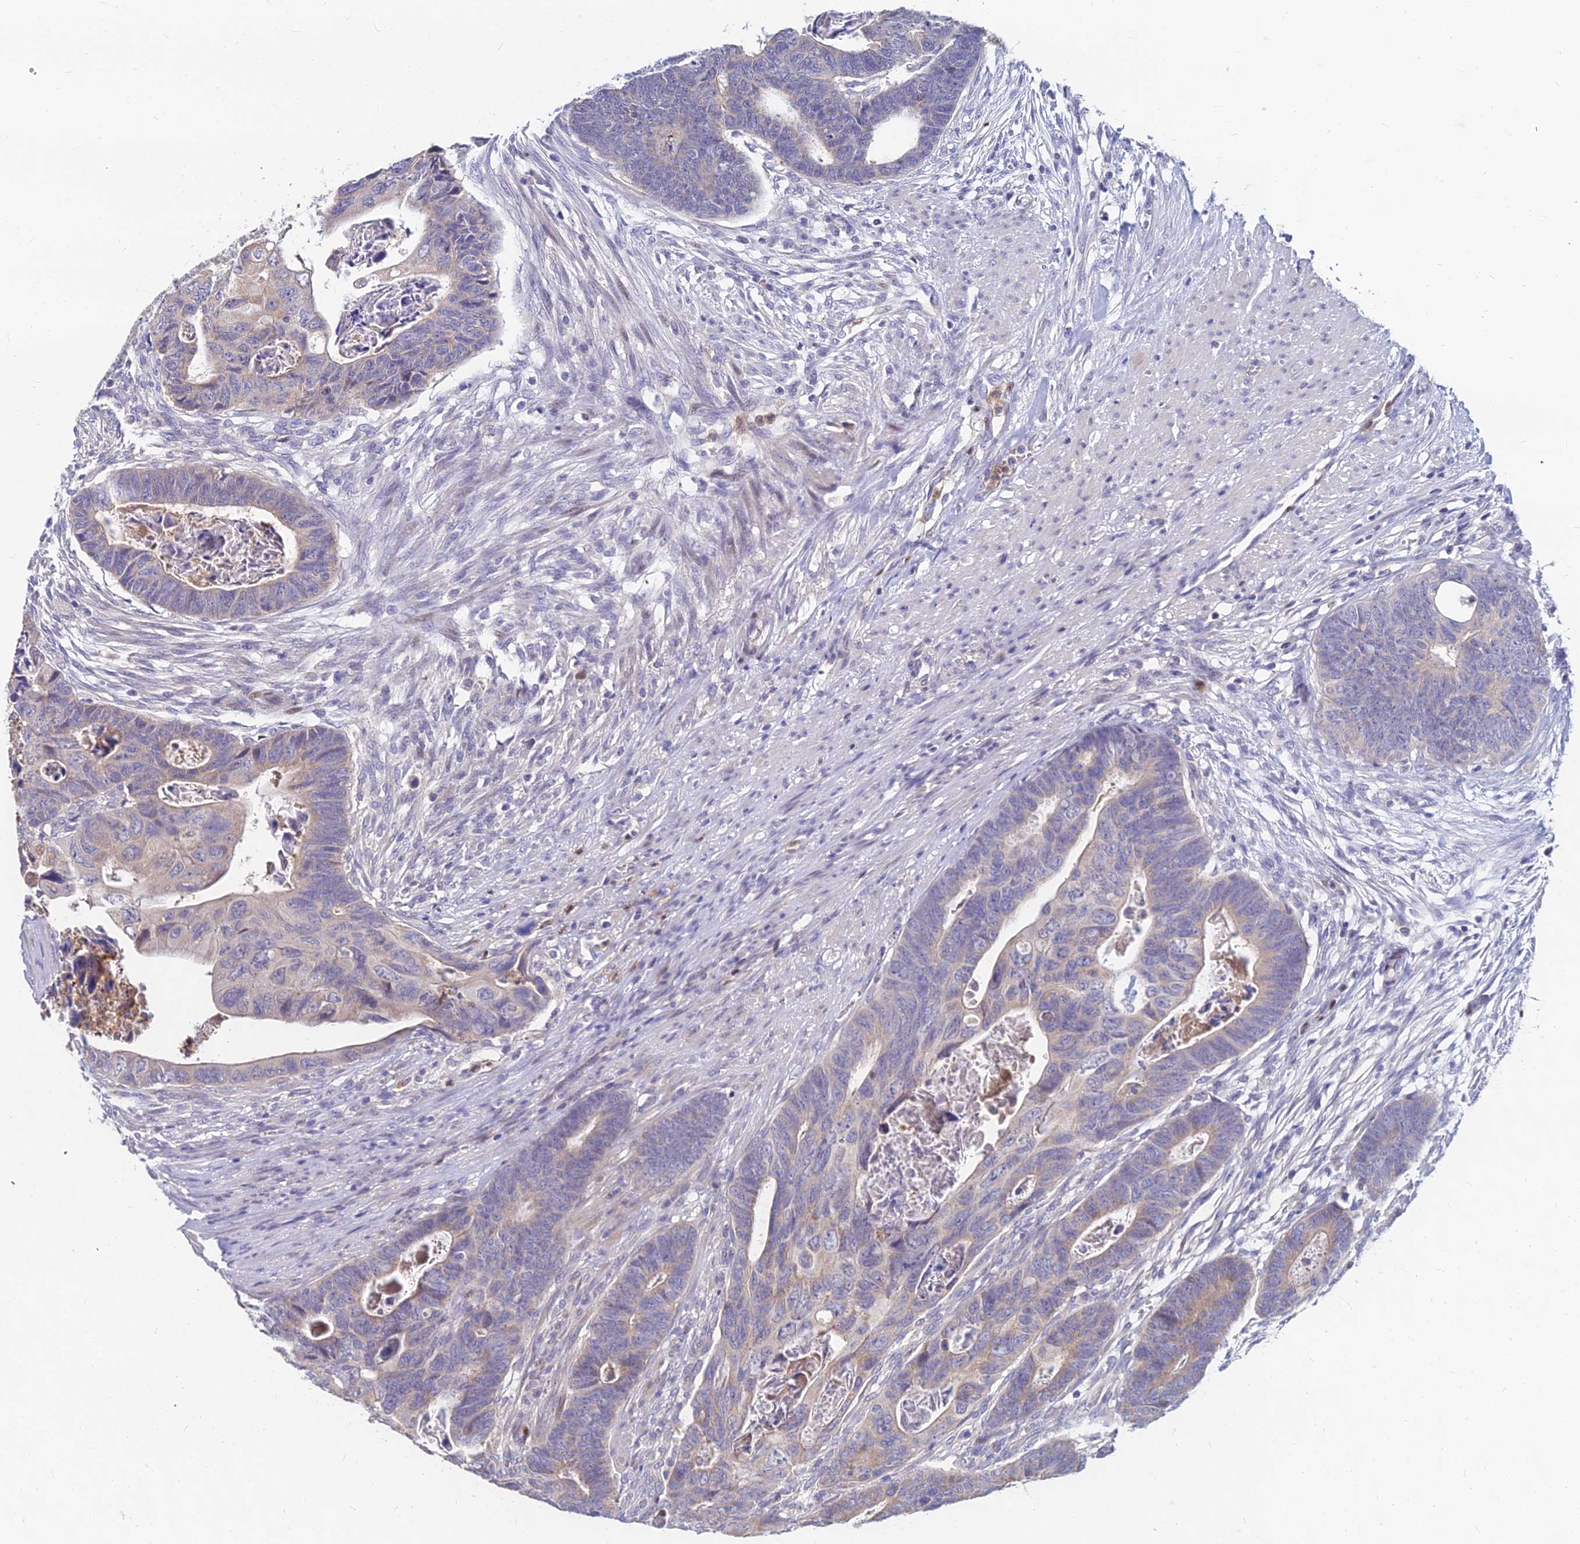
{"staining": {"intensity": "weak", "quantity": "<25%", "location": "cytoplasmic/membranous"}, "tissue": "colorectal cancer", "cell_type": "Tumor cells", "image_type": "cancer", "snomed": [{"axis": "morphology", "description": "Adenocarcinoma, NOS"}, {"axis": "topography", "description": "Rectum"}], "caption": "Colorectal cancer was stained to show a protein in brown. There is no significant expression in tumor cells. (Stains: DAB immunohistochemistry (IHC) with hematoxylin counter stain, Microscopy: brightfield microscopy at high magnification).", "gene": "GOLGA6D", "patient": {"sex": "female", "age": 78}}